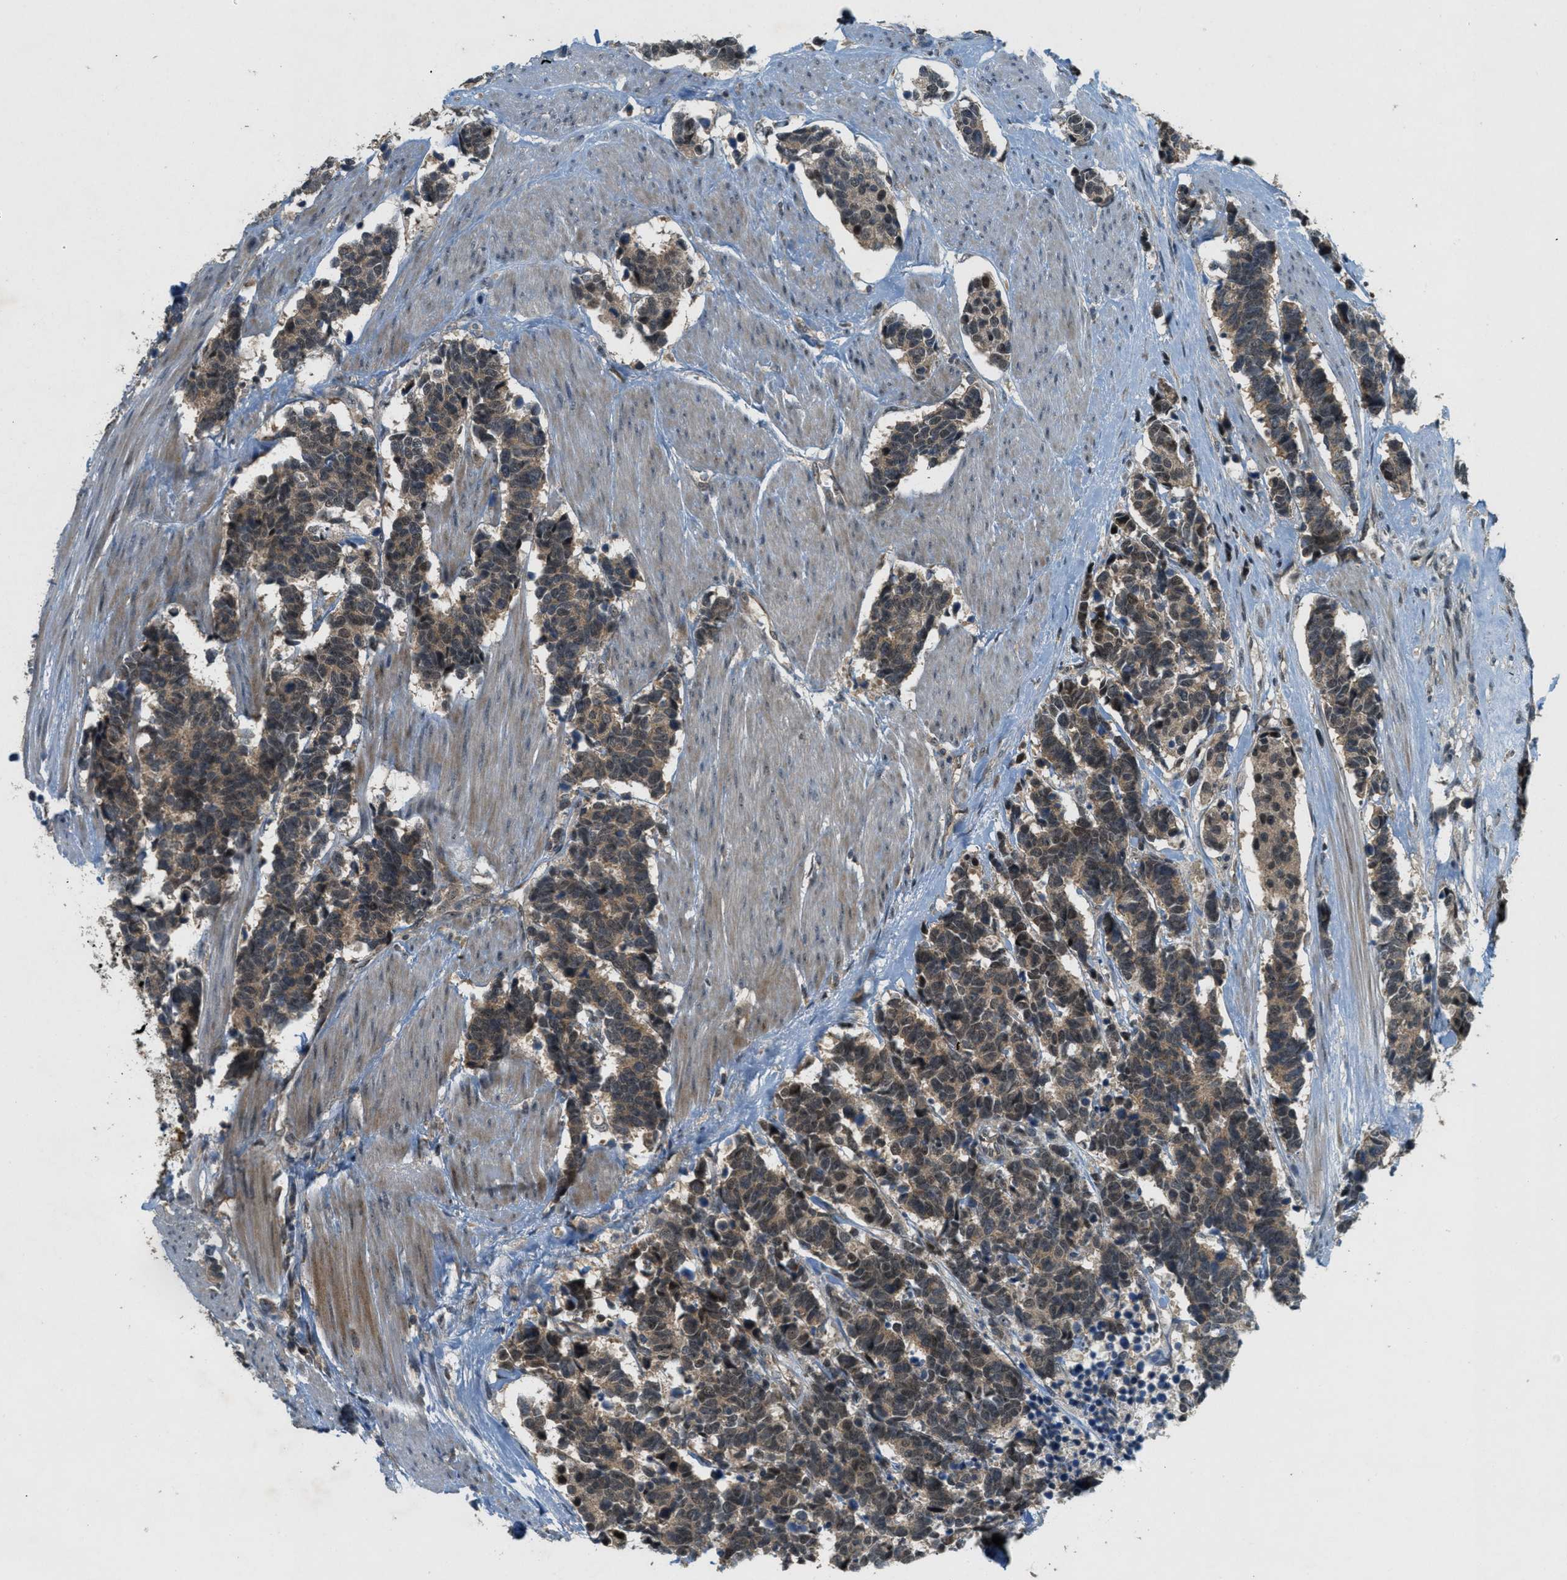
{"staining": {"intensity": "weak", "quantity": ">75%", "location": "cytoplasmic/membranous"}, "tissue": "carcinoid", "cell_type": "Tumor cells", "image_type": "cancer", "snomed": [{"axis": "morphology", "description": "Carcinoma, NOS"}, {"axis": "morphology", "description": "Carcinoid, malignant, NOS"}, {"axis": "topography", "description": "Urinary bladder"}], "caption": "The histopathology image shows a brown stain indicating the presence of a protein in the cytoplasmic/membranous of tumor cells in carcinoid (malignant).", "gene": "STK11", "patient": {"sex": "male", "age": 57}}